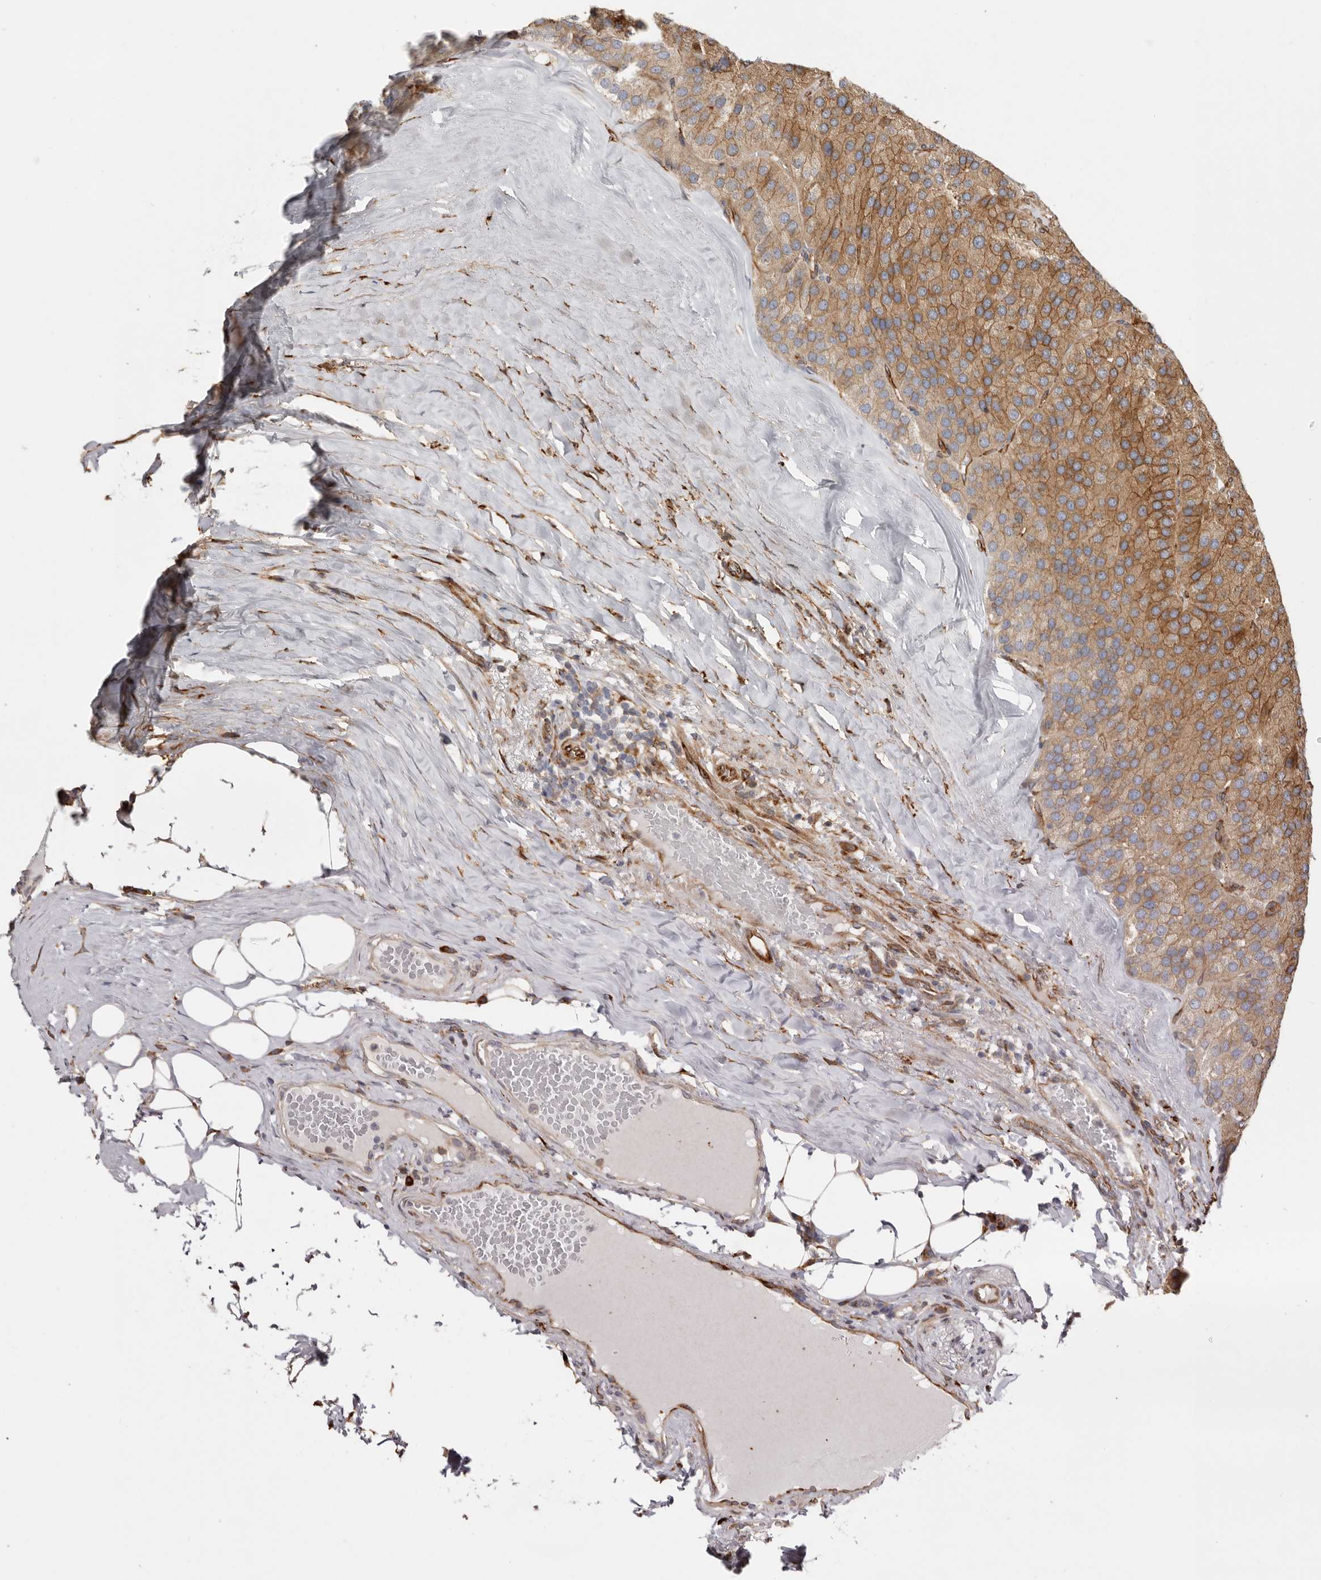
{"staining": {"intensity": "moderate", "quantity": ">75%", "location": "cytoplasmic/membranous"}, "tissue": "parathyroid gland", "cell_type": "Glandular cells", "image_type": "normal", "snomed": [{"axis": "morphology", "description": "Normal tissue, NOS"}, {"axis": "morphology", "description": "Adenoma, NOS"}, {"axis": "topography", "description": "Parathyroid gland"}], "caption": "A micrograph of parathyroid gland stained for a protein demonstrates moderate cytoplasmic/membranous brown staining in glandular cells.", "gene": "WDTC1", "patient": {"sex": "female", "age": 86}}